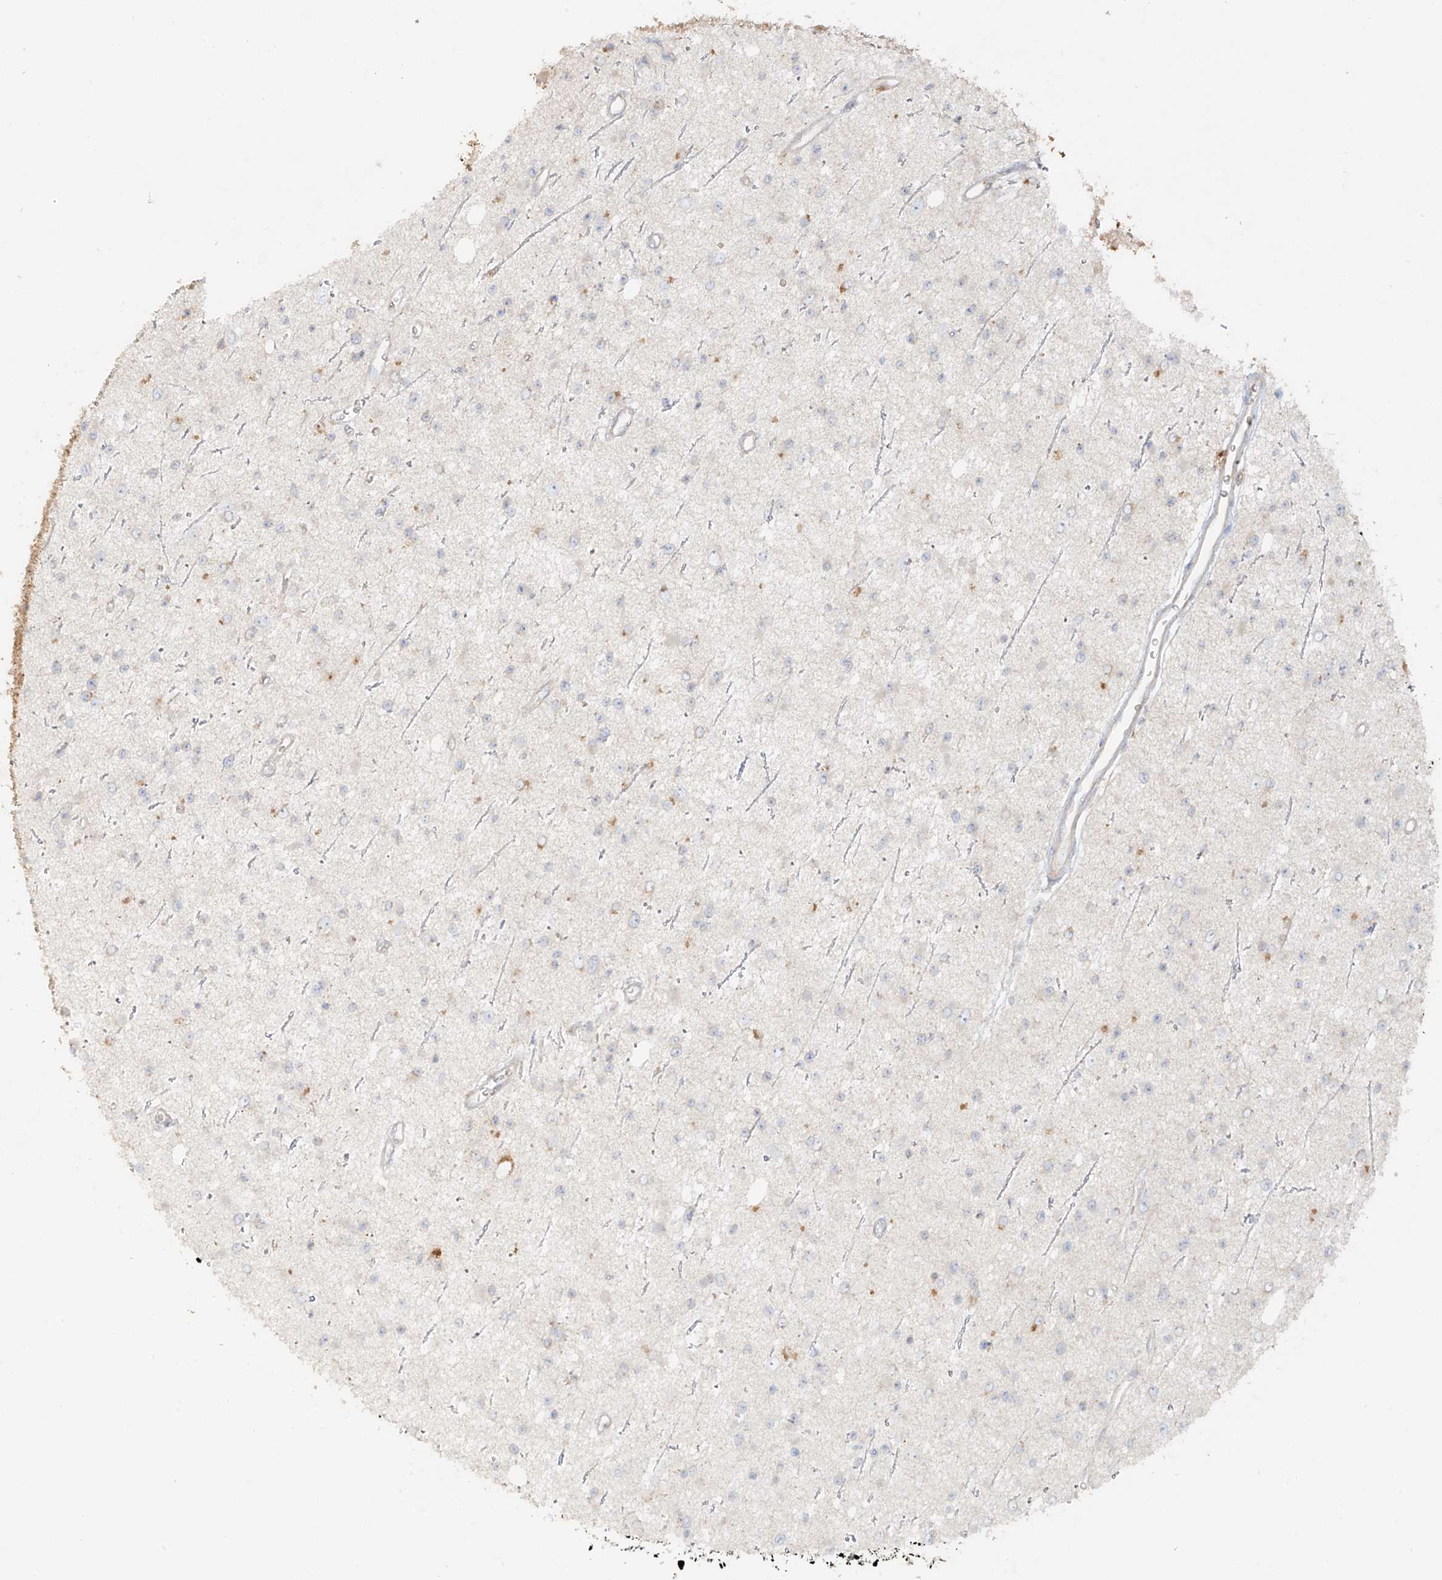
{"staining": {"intensity": "negative", "quantity": "none", "location": "none"}, "tissue": "glioma", "cell_type": "Tumor cells", "image_type": "cancer", "snomed": [{"axis": "morphology", "description": "Glioma, malignant, Low grade"}, {"axis": "topography", "description": "Cerebral cortex"}], "caption": "Photomicrograph shows no protein staining in tumor cells of malignant glioma (low-grade) tissue.", "gene": "MIPEP", "patient": {"sex": "female", "age": 39}}